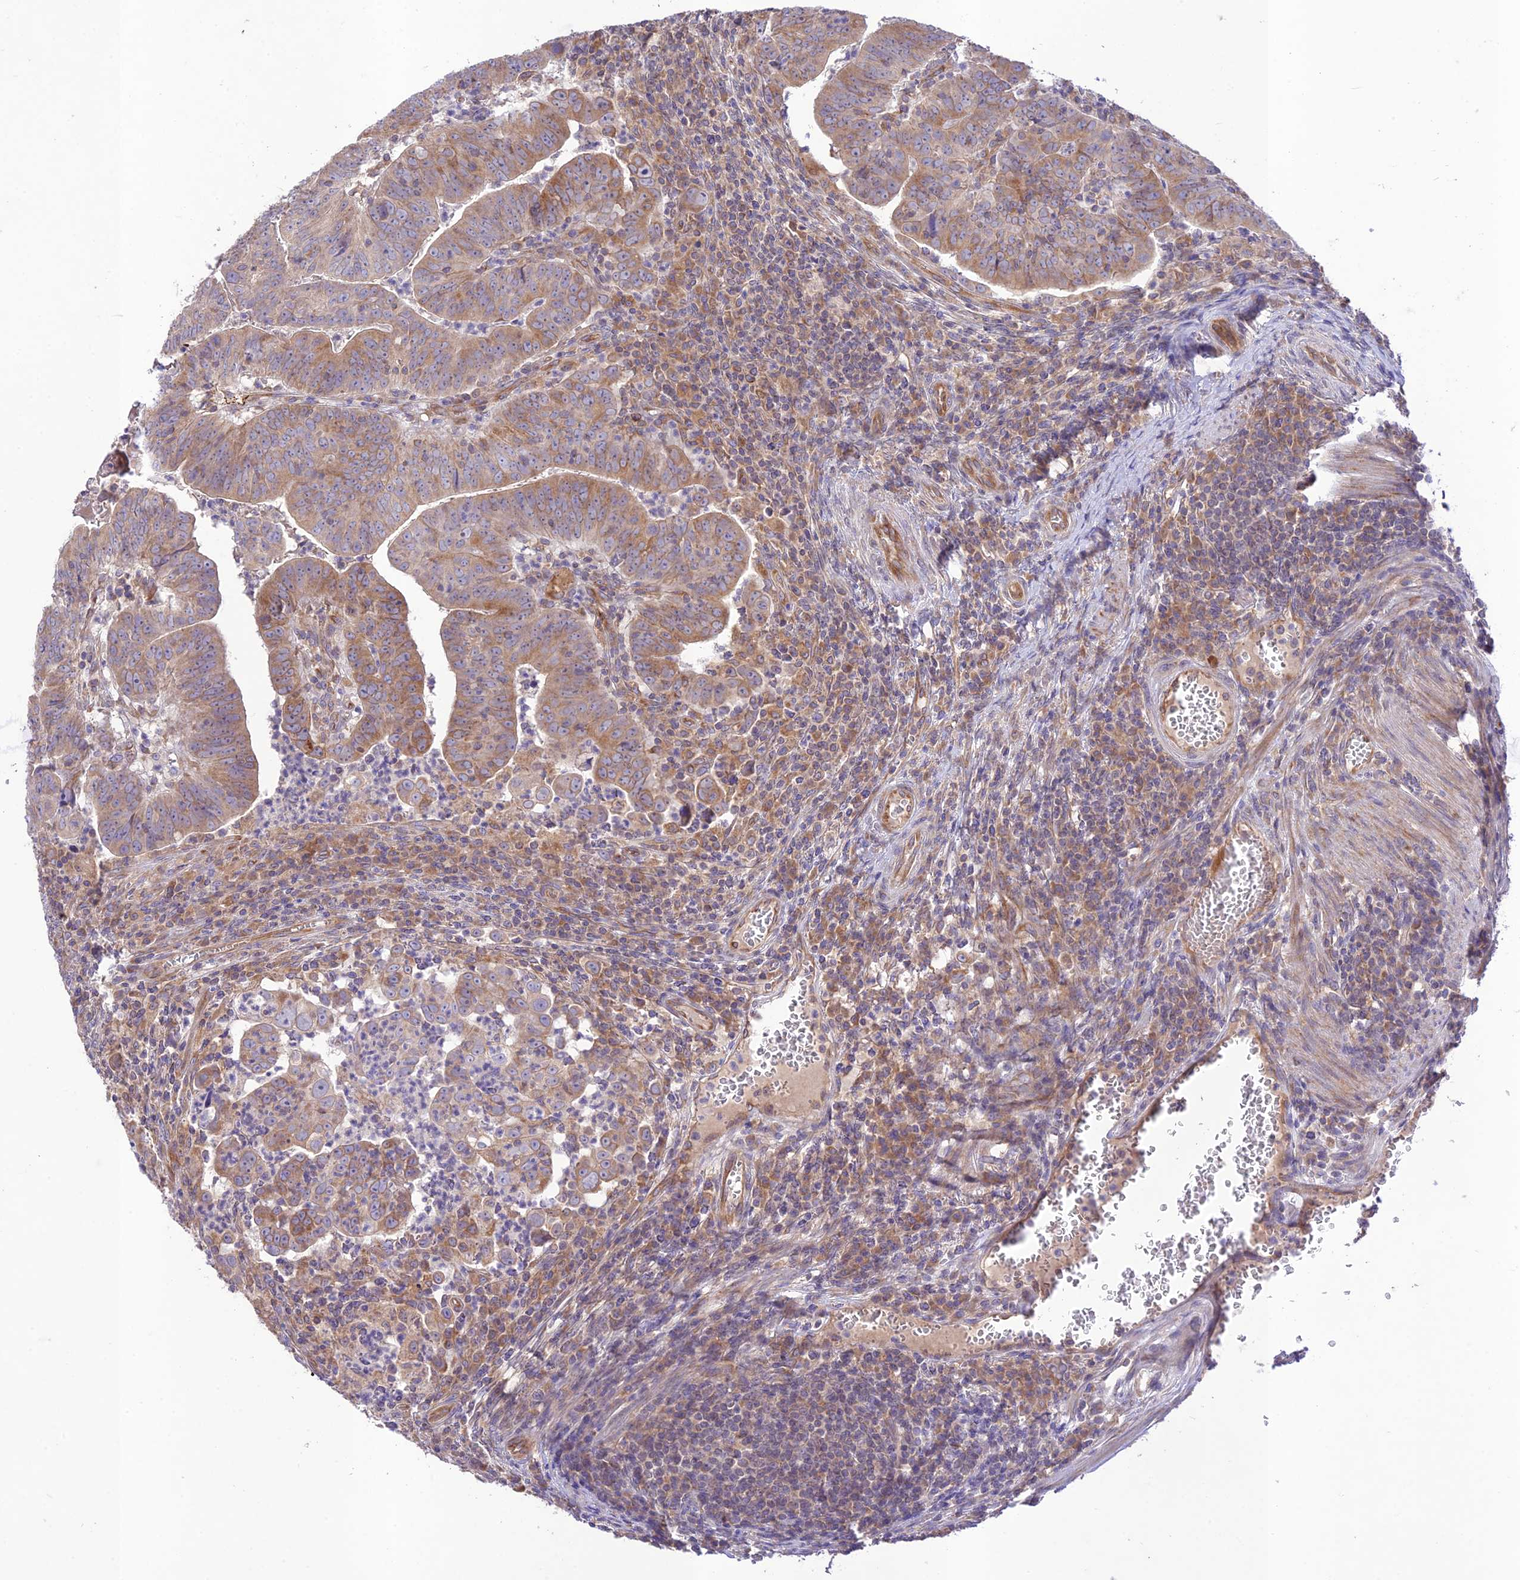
{"staining": {"intensity": "moderate", "quantity": ">75%", "location": "cytoplasmic/membranous"}, "tissue": "colorectal cancer", "cell_type": "Tumor cells", "image_type": "cancer", "snomed": [{"axis": "morphology", "description": "Adenocarcinoma, NOS"}, {"axis": "topography", "description": "Rectum"}], "caption": "Tumor cells display moderate cytoplasmic/membranous expression in approximately >75% of cells in colorectal cancer.", "gene": "TMEM259", "patient": {"sex": "male", "age": 69}}